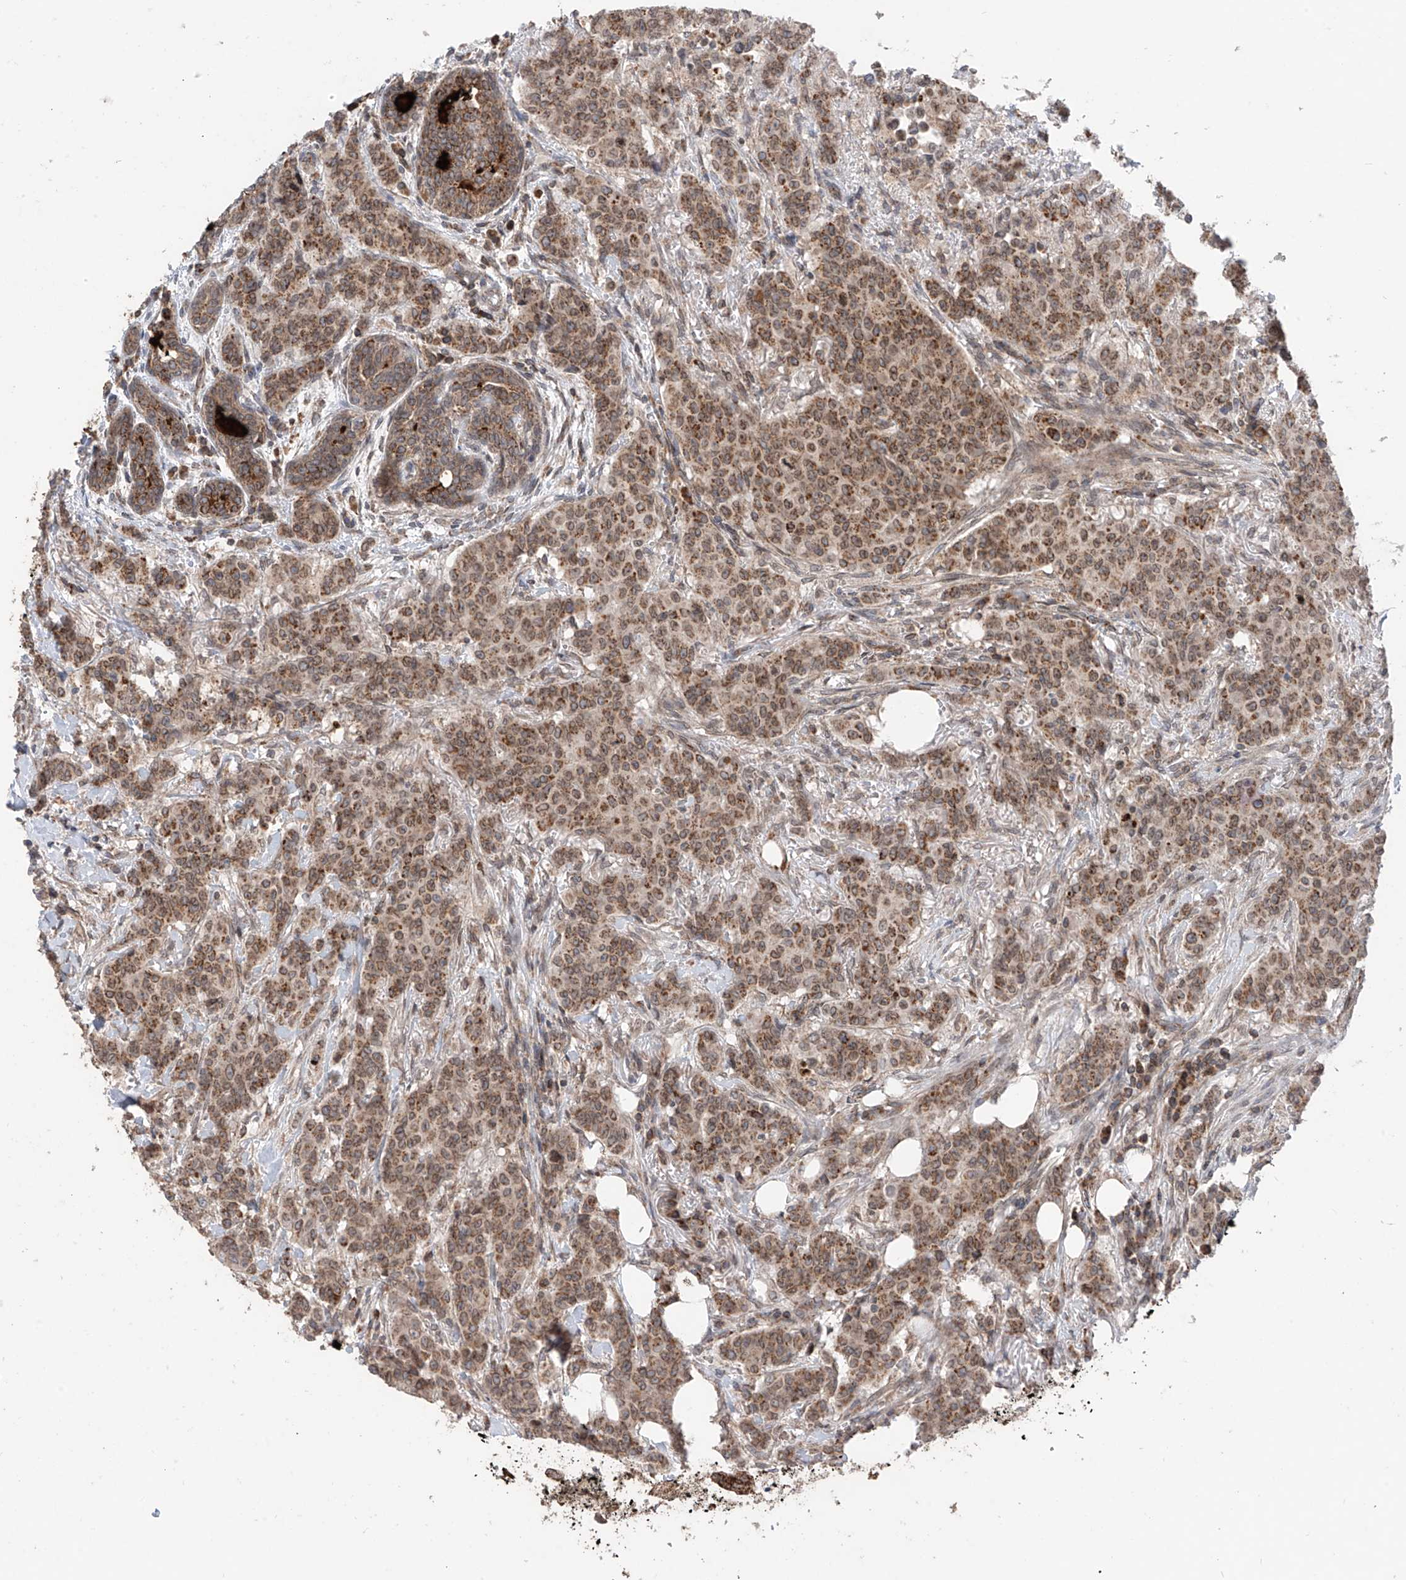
{"staining": {"intensity": "moderate", "quantity": ">75%", "location": "cytoplasmic/membranous,nuclear"}, "tissue": "breast cancer", "cell_type": "Tumor cells", "image_type": "cancer", "snomed": [{"axis": "morphology", "description": "Duct carcinoma"}, {"axis": "topography", "description": "Breast"}], "caption": "Protein expression by immunohistochemistry exhibits moderate cytoplasmic/membranous and nuclear positivity in about >75% of tumor cells in breast cancer.", "gene": "AHCTF1", "patient": {"sex": "female", "age": 40}}